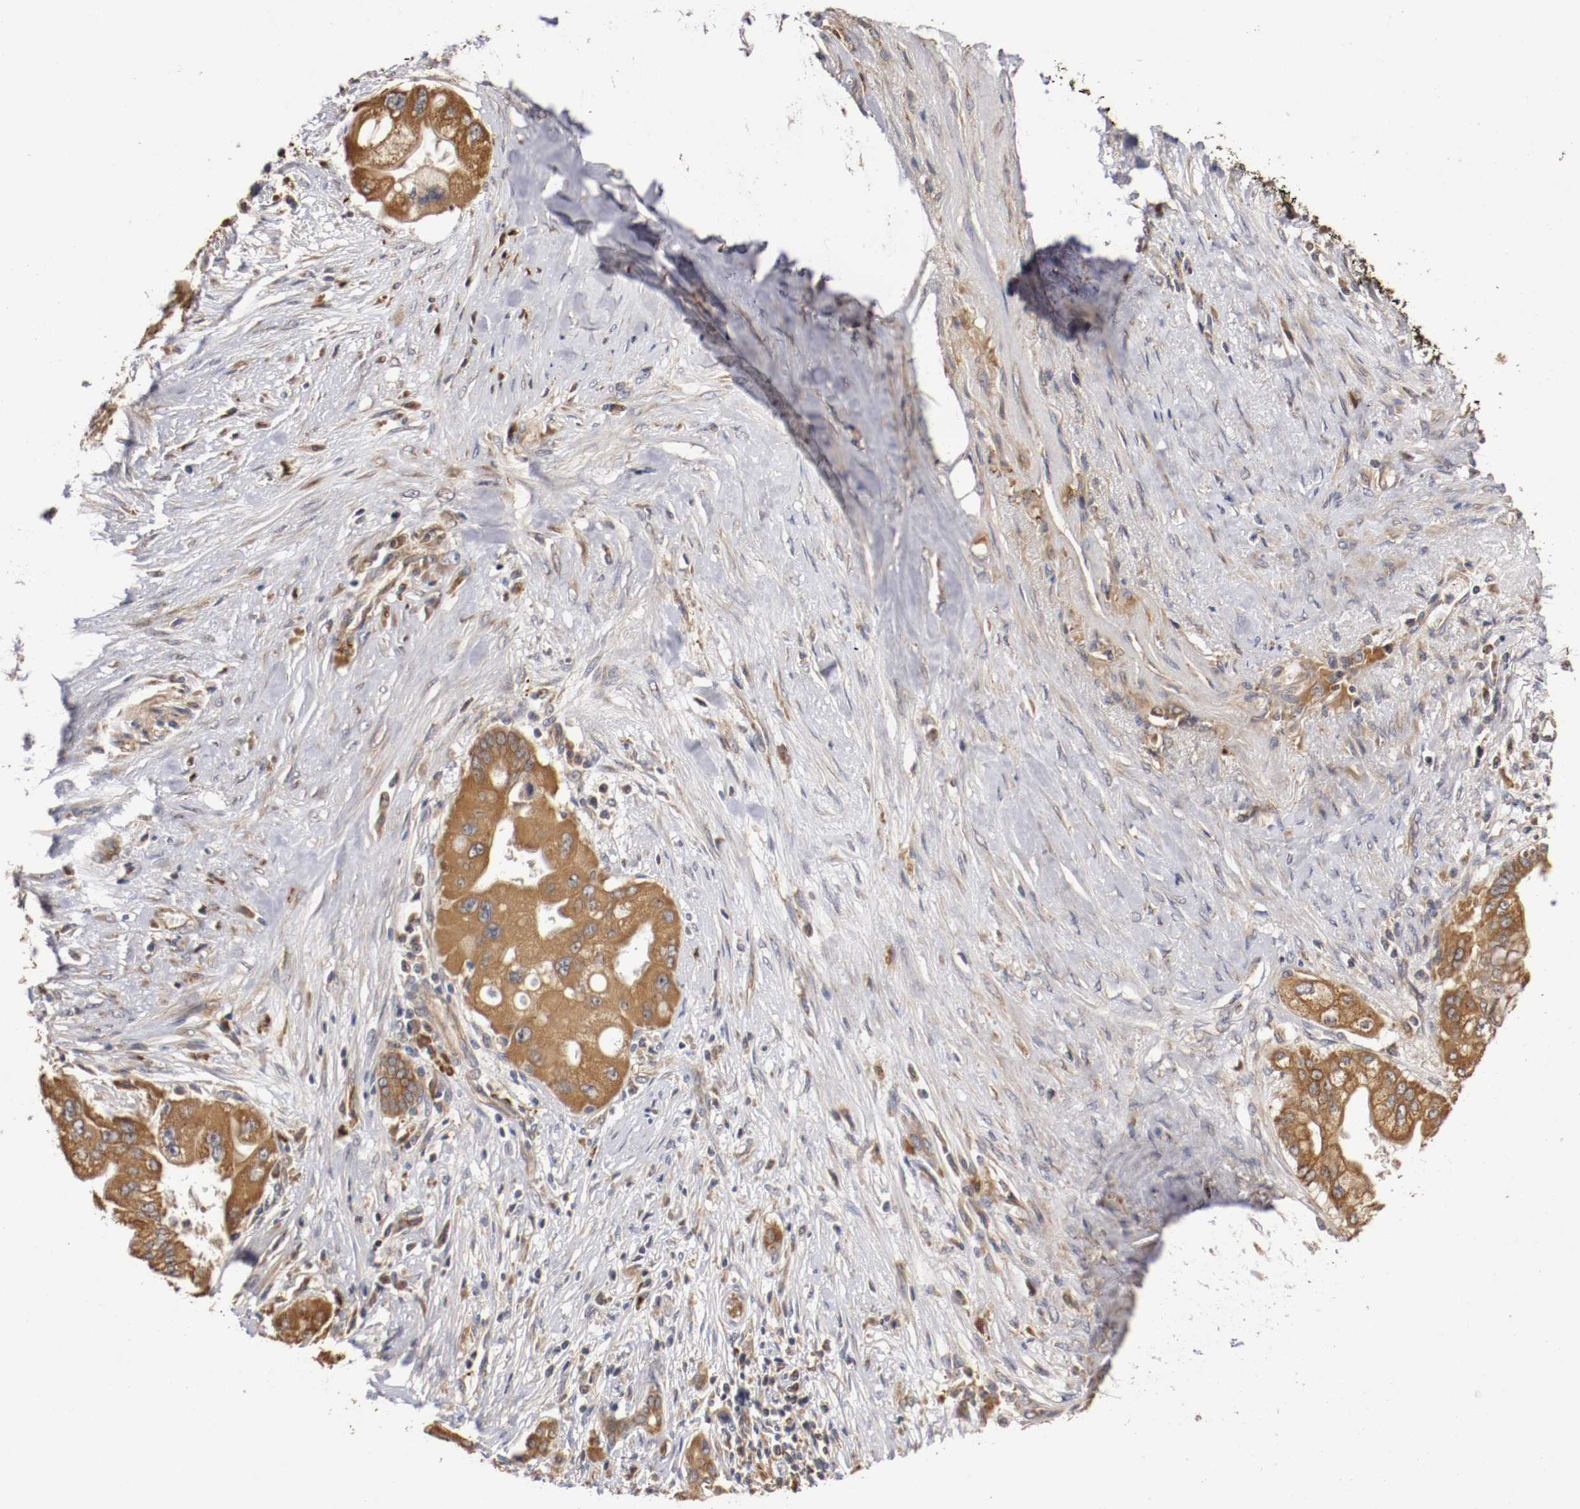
{"staining": {"intensity": "moderate", "quantity": ">75%", "location": "cytoplasmic/membranous"}, "tissue": "pancreatic cancer", "cell_type": "Tumor cells", "image_type": "cancer", "snomed": [{"axis": "morphology", "description": "Adenocarcinoma, NOS"}, {"axis": "topography", "description": "Pancreas"}], "caption": "The immunohistochemical stain shows moderate cytoplasmic/membranous expression in tumor cells of adenocarcinoma (pancreatic) tissue.", "gene": "VEZT", "patient": {"sex": "male", "age": 59}}